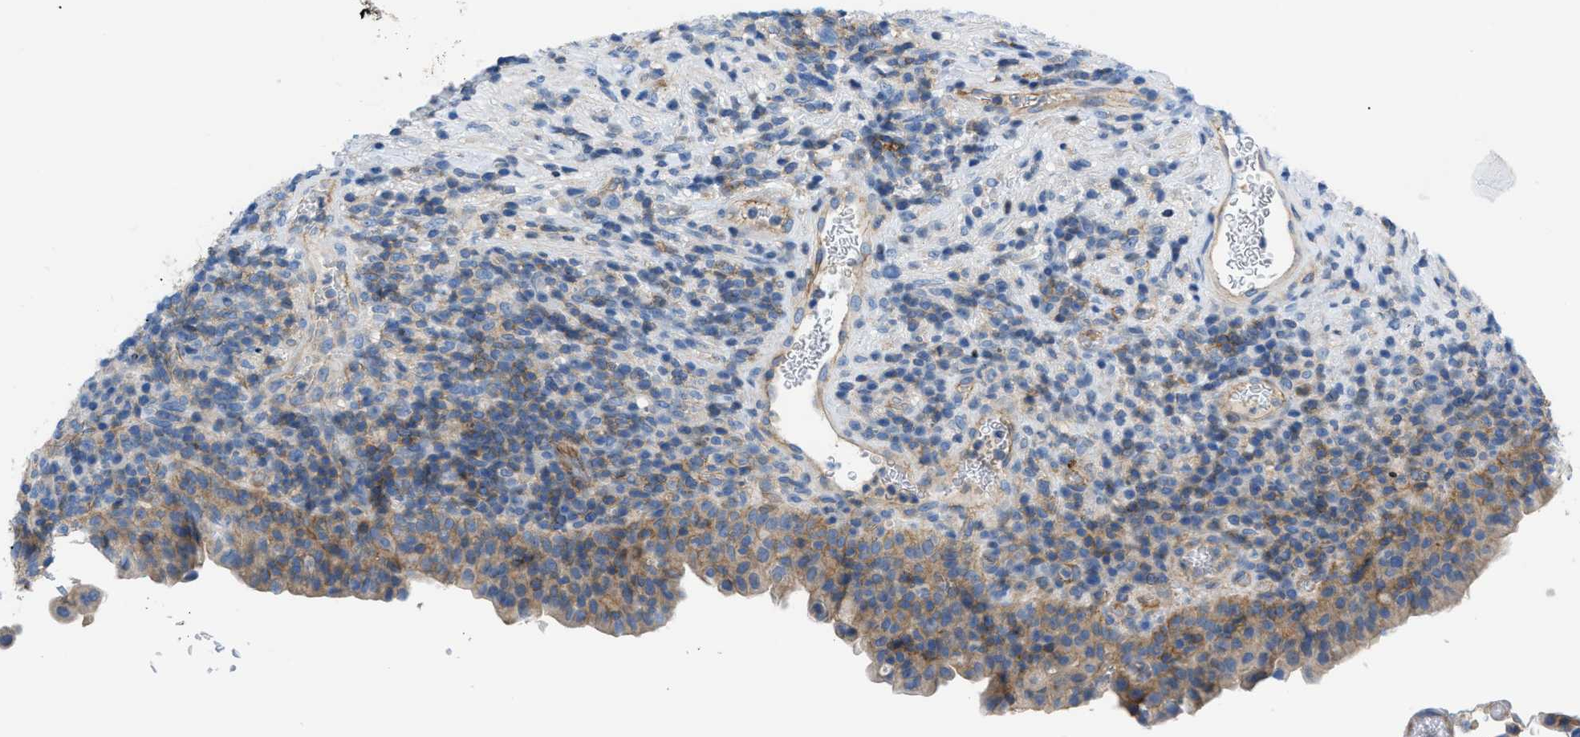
{"staining": {"intensity": "moderate", "quantity": "25%-75%", "location": "cytoplasmic/membranous"}, "tissue": "urothelial cancer", "cell_type": "Tumor cells", "image_type": "cancer", "snomed": [{"axis": "morphology", "description": "Urothelial carcinoma, Low grade"}, {"axis": "topography", "description": "Urinary bladder"}], "caption": "Immunohistochemical staining of urothelial cancer reveals medium levels of moderate cytoplasmic/membranous protein staining in about 25%-75% of tumor cells.", "gene": "ORAI1", "patient": {"sex": "female", "age": 75}}